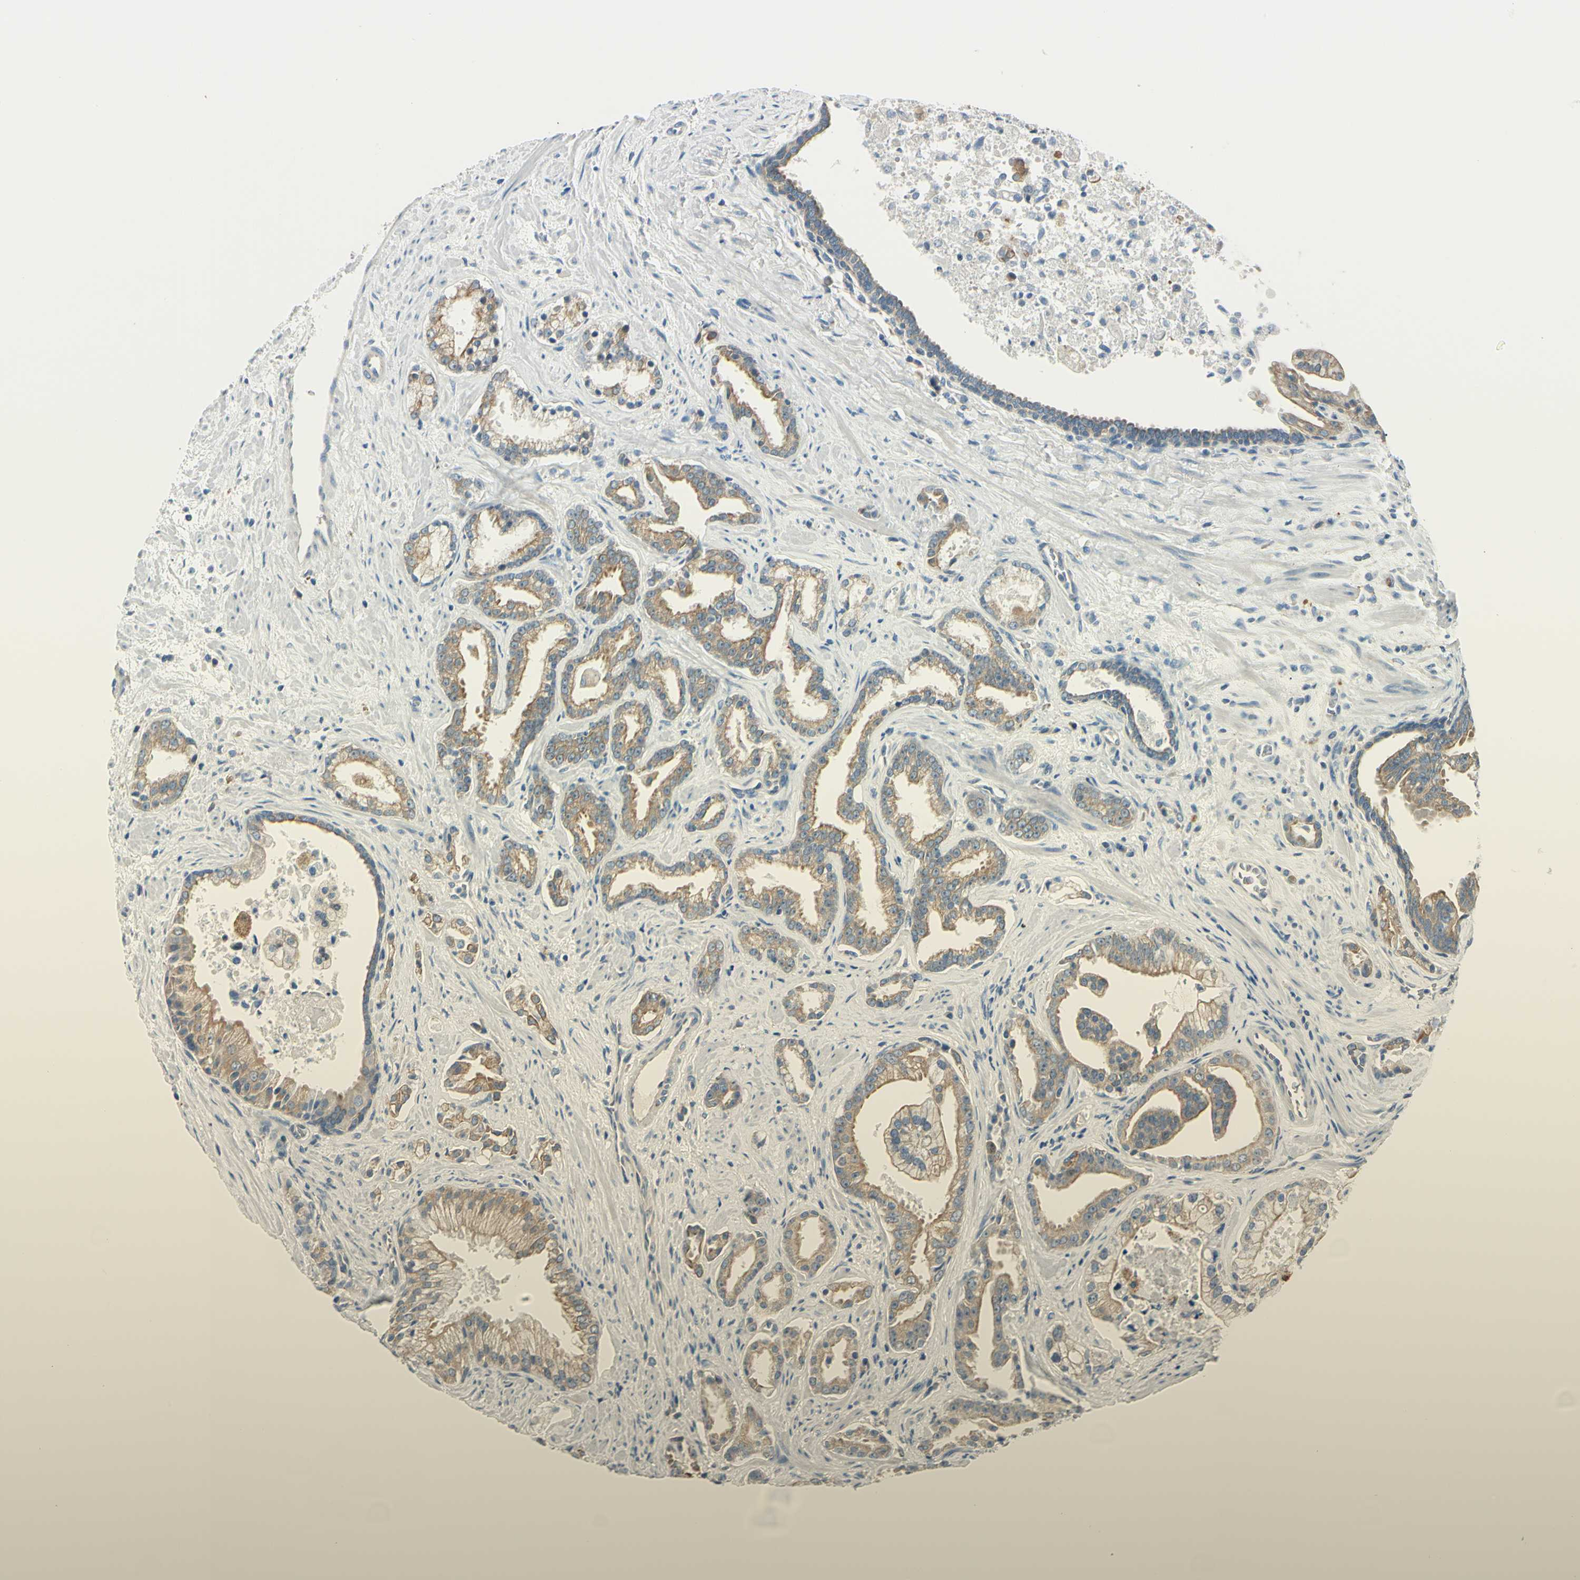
{"staining": {"intensity": "moderate", "quantity": ">75%", "location": "cytoplasmic/membranous"}, "tissue": "prostate cancer", "cell_type": "Tumor cells", "image_type": "cancer", "snomed": [{"axis": "morphology", "description": "Adenocarcinoma, High grade"}, {"axis": "topography", "description": "Prostate"}], "caption": "Immunohistochemistry (DAB) staining of human prostate cancer shows moderate cytoplasmic/membranous protein positivity in about >75% of tumor cells. (DAB IHC, brown staining for protein, blue staining for nuclei).", "gene": "LAMA3", "patient": {"sex": "male", "age": 67}}